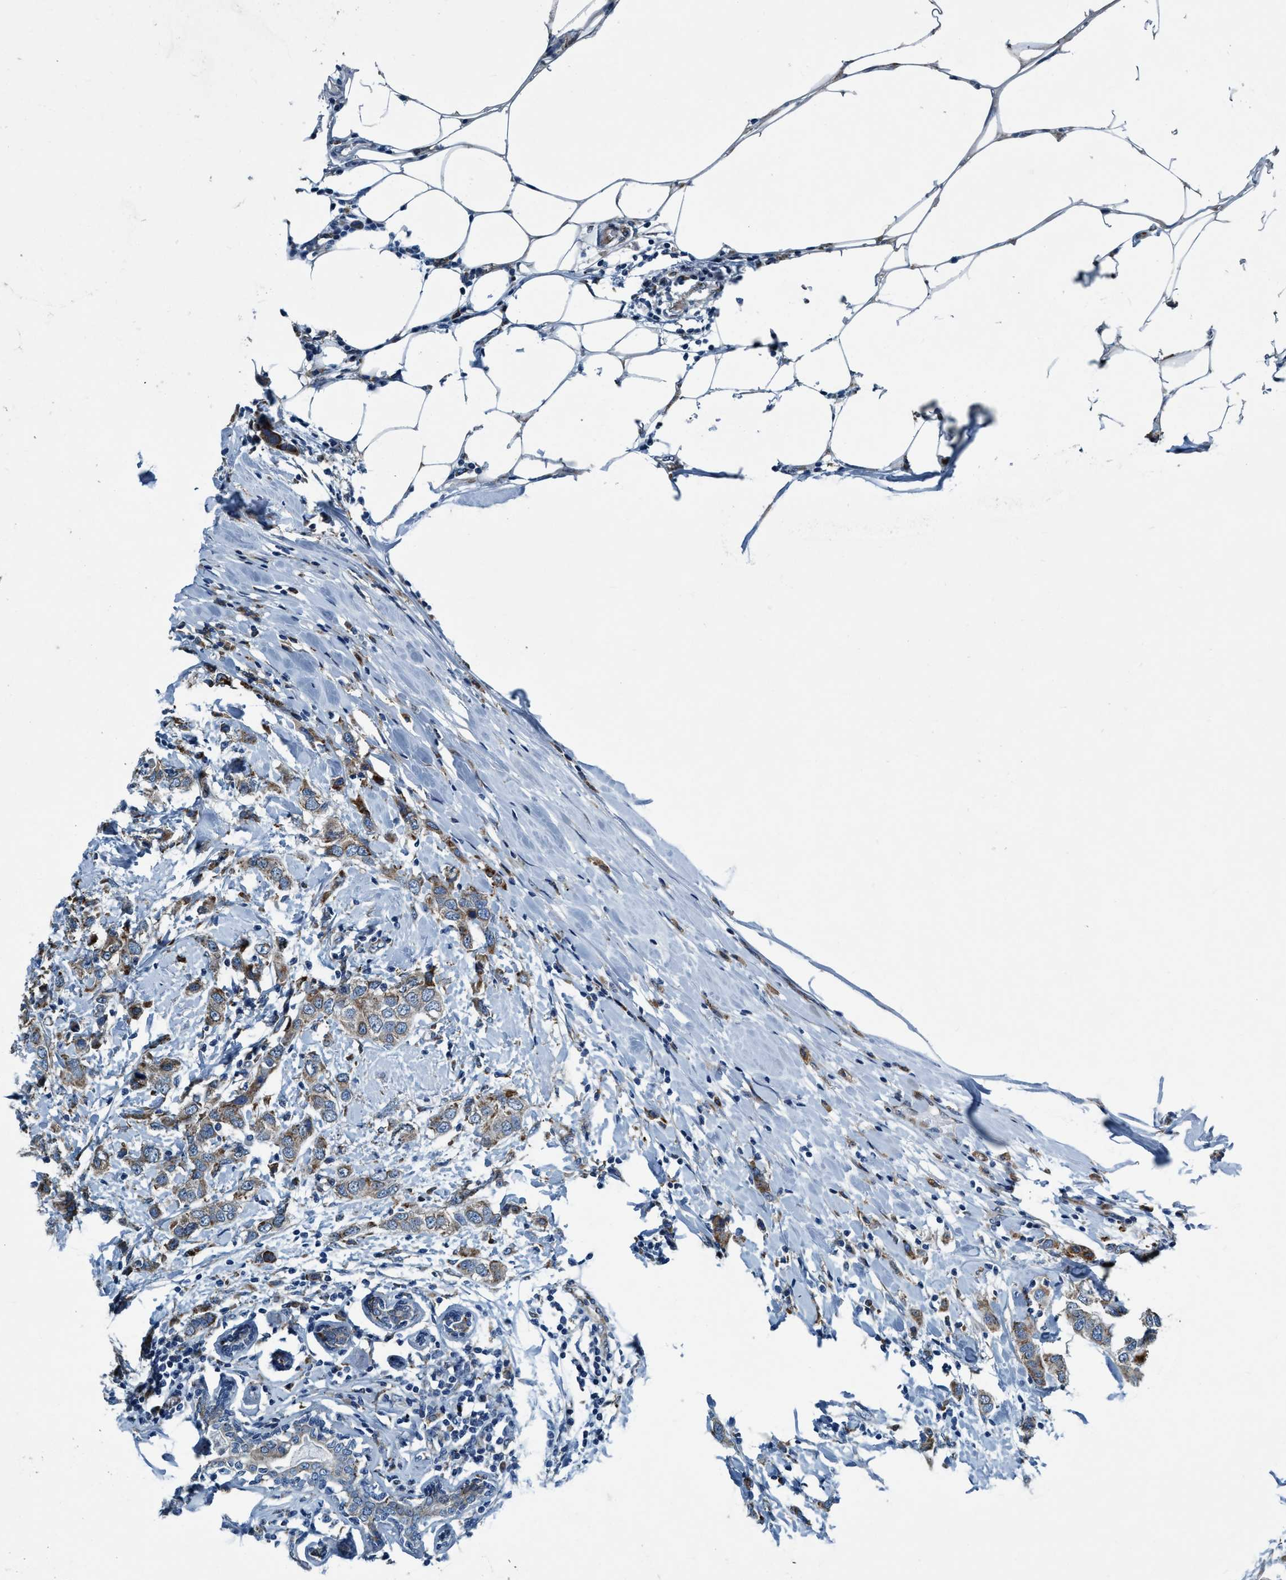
{"staining": {"intensity": "moderate", "quantity": ">75%", "location": "cytoplasmic/membranous"}, "tissue": "breast cancer", "cell_type": "Tumor cells", "image_type": "cancer", "snomed": [{"axis": "morphology", "description": "Duct carcinoma"}, {"axis": "topography", "description": "Breast"}], "caption": "Human invasive ductal carcinoma (breast) stained for a protein (brown) displays moderate cytoplasmic/membranous positive positivity in about >75% of tumor cells.", "gene": "ARMC9", "patient": {"sex": "female", "age": 50}}